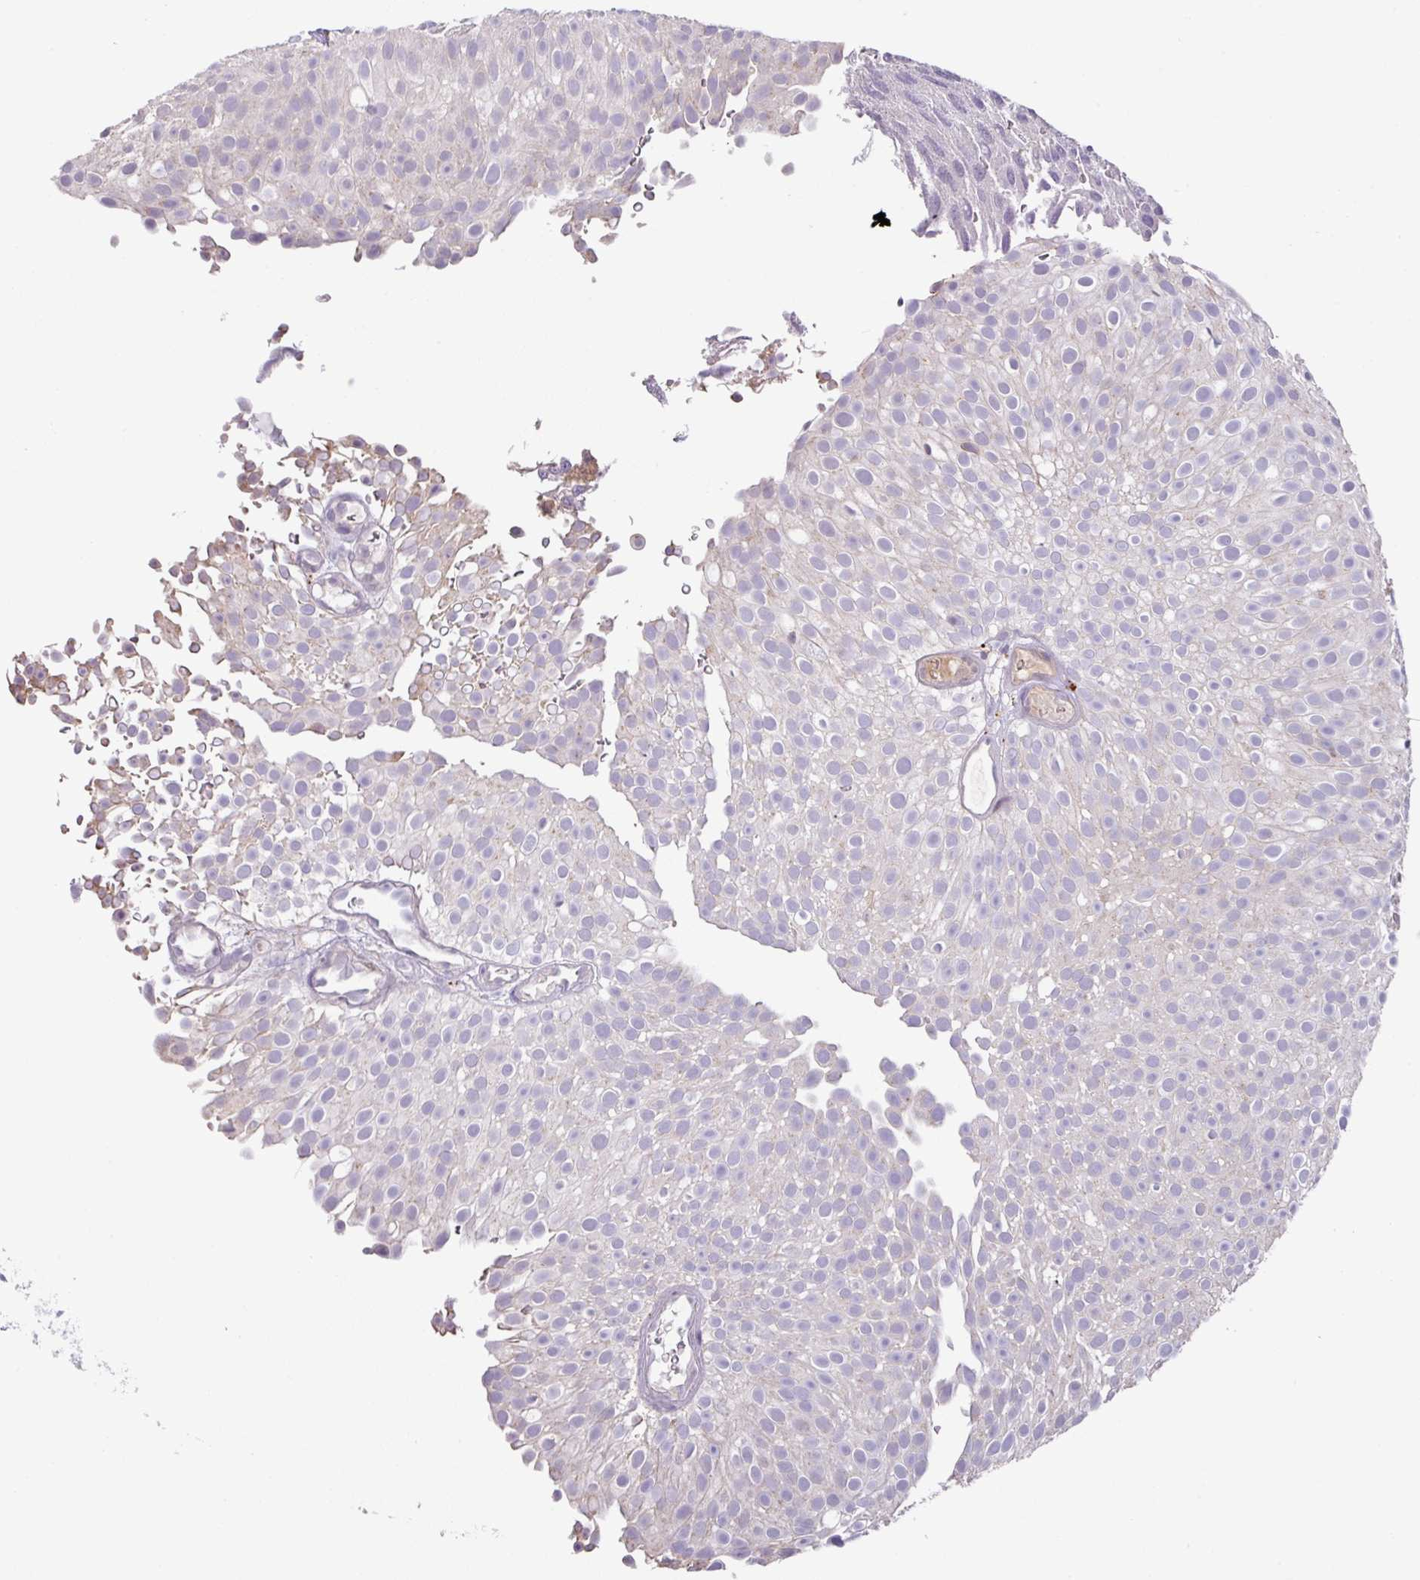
{"staining": {"intensity": "negative", "quantity": "none", "location": "none"}, "tissue": "urothelial cancer", "cell_type": "Tumor cells", "image_type": "cancer", "snomed": [{"axis": "morphology", "description": "Urothelial carcinoma, Low grade"}, {"axis": "topography", "description": "Urinary bladder"}], "caption": "An image of human low-grade urothelial carcinoma is negative for staining in tumor cells. (DAB (3,3'-diaminobenzidine) immunohistochemistry (IHC) visualized using brightfield microscopy, high magnification).", "gene": "PLEKHH3", "patient": {"sex": "male", "age": 78}}